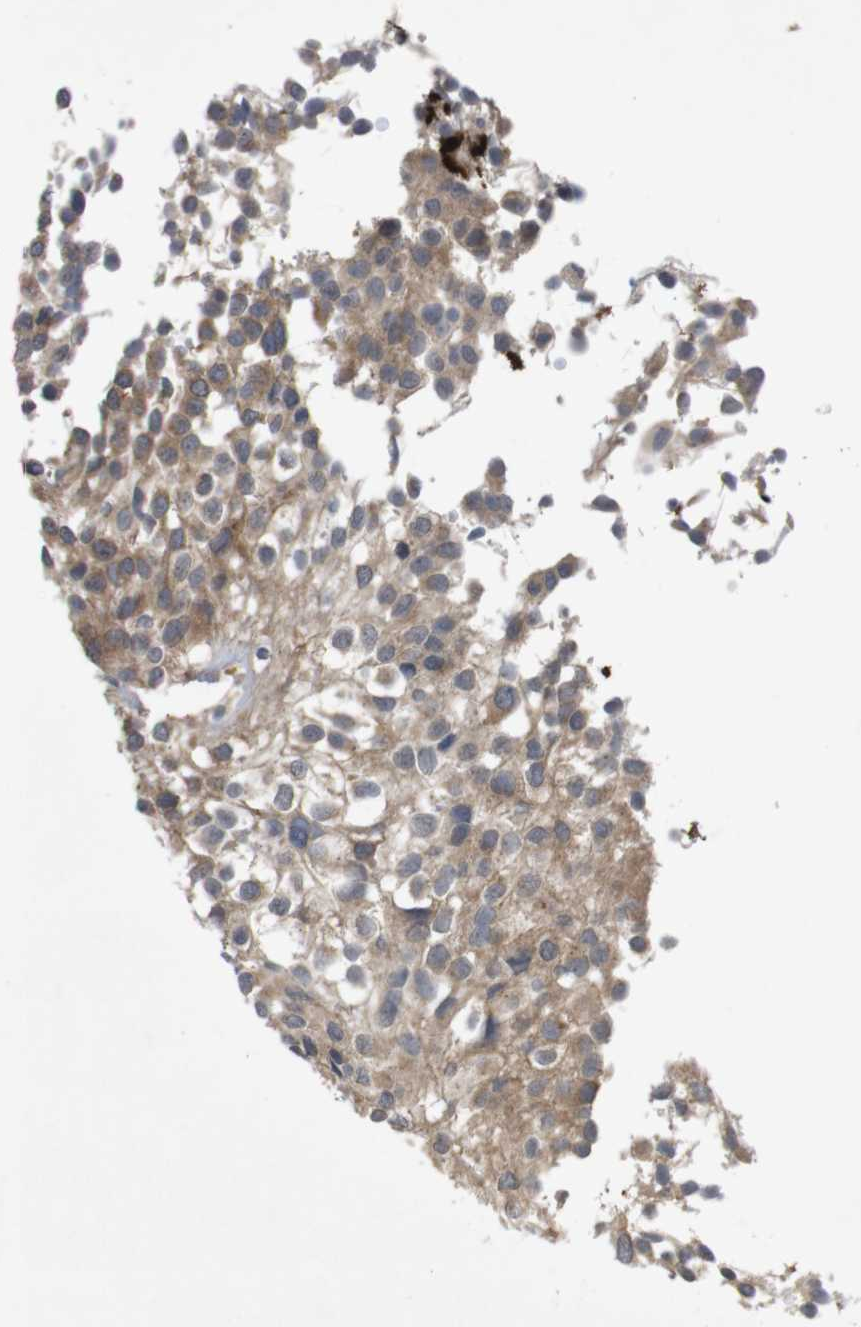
{"staining": {"intensity": "moderate", "quantity": ">75%", "location": "cytoplasmic/membranous"}, "tissue": "glioma", "cell_type": "Tumor cells", "image_type": "cancer", "snomed": [{"axis": "morphology", "description": "Glioma, malignant, High grade"}, {"axis": "topography", "description": "Brain"}], "caption": "Protein analysis of malignant glioma (high-grade) tissue demonstrates moderate cytoplasmic/membranous positivity in approximately >75% of tumor cells.", "gene": "BCAR3", "patient": {"sex": "male", "age": 32}}